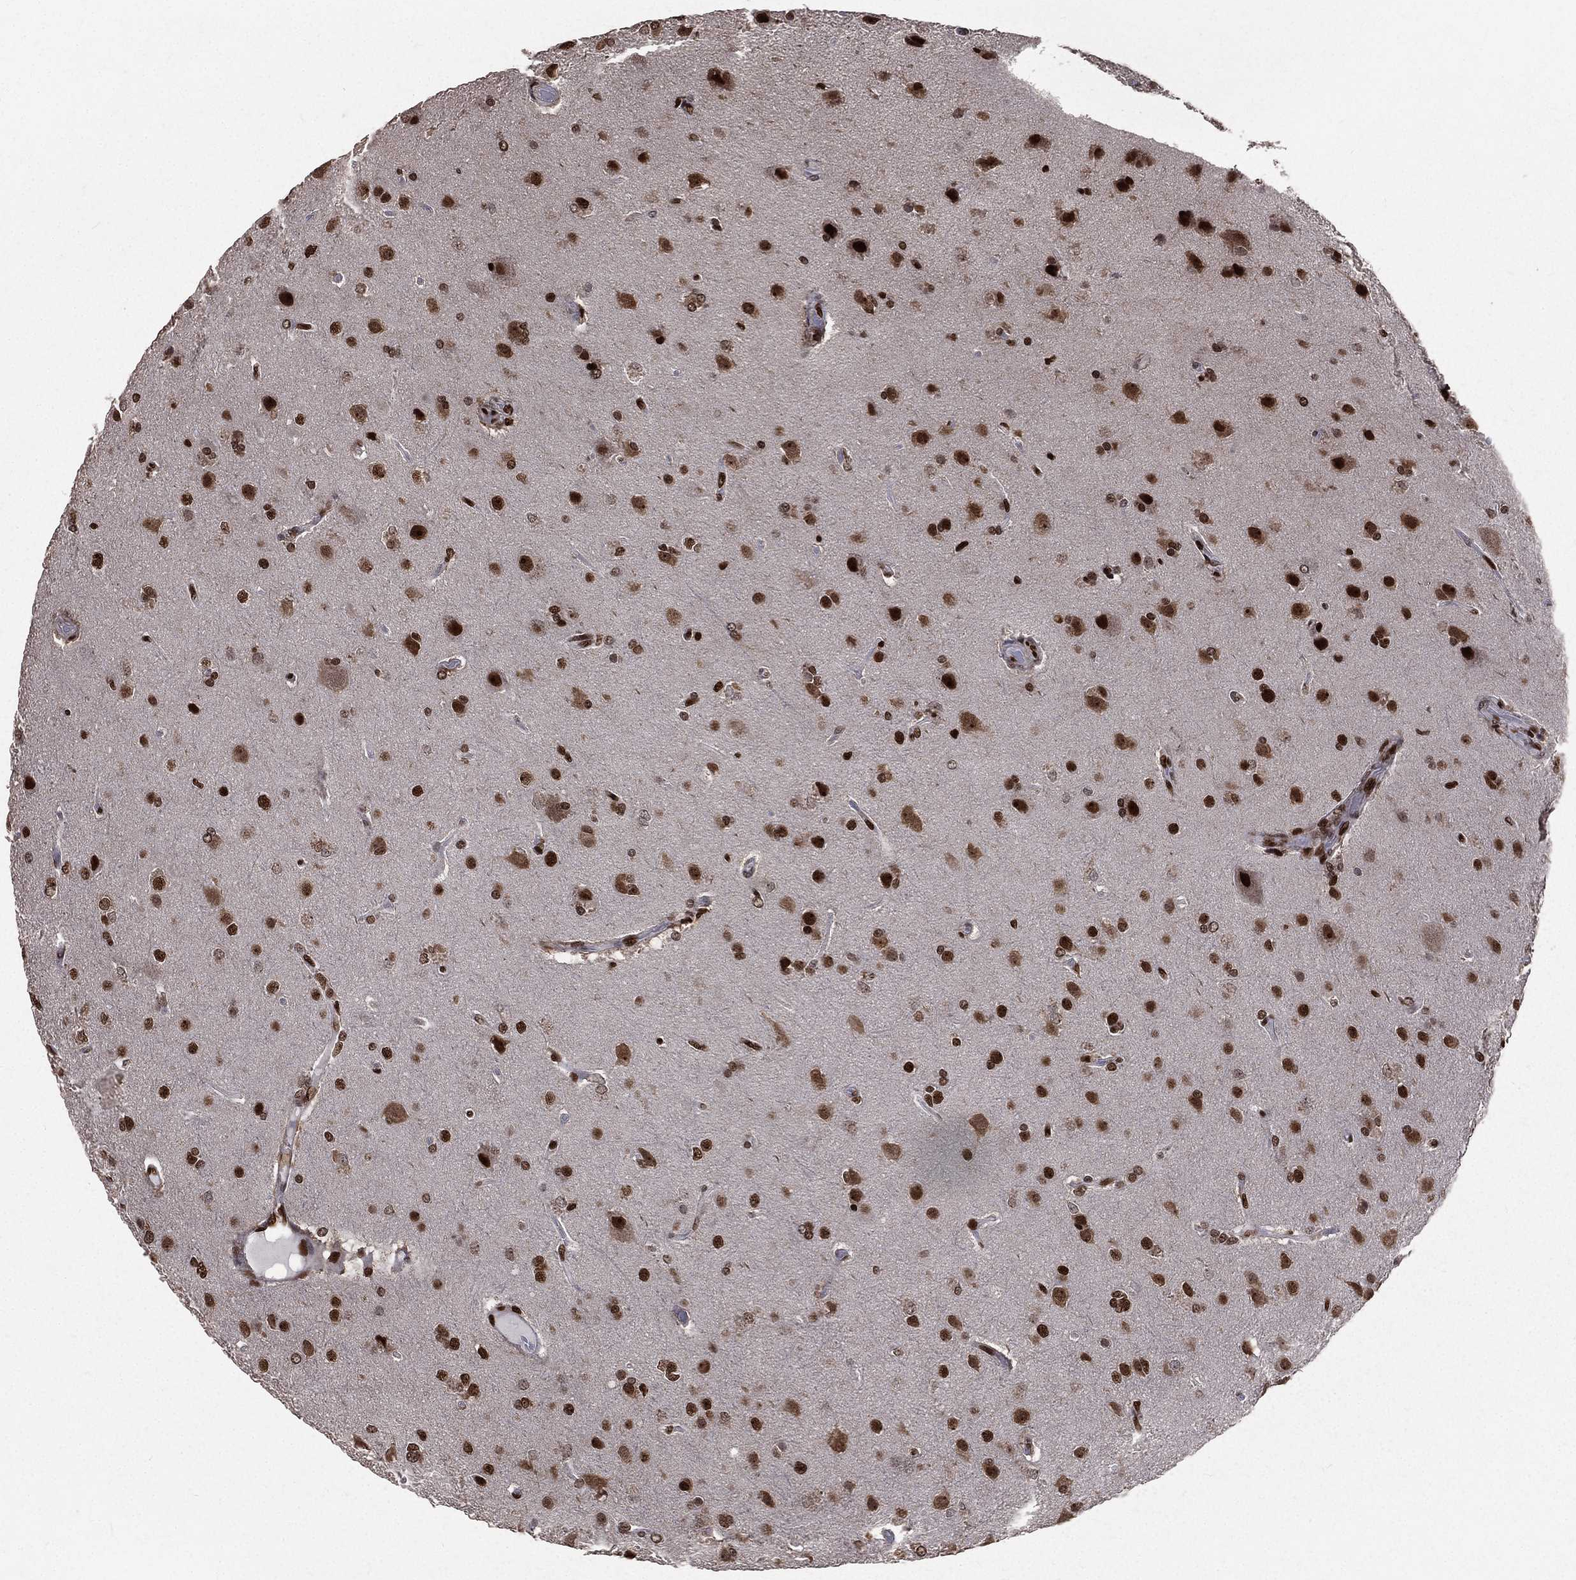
{"staining": {"intensity": "strong", "quantity": ">75%", "location": "nuclear"}, "tissue": "glioma", "cell_type": "Tumor cells", "image_type": "cancer", "snomed": [{"axis": "morphology", "description": "Glioma, malignant, High grade"}, {"axis": "topography", "description": "Brain"}], "caption": "Immunohistochemical staining of human glioma exhibits high levels of strong nuclear staining in about >75% of tumor cells.", "gene": "POLB", "patient": {"sex": "male", "age": 68}}